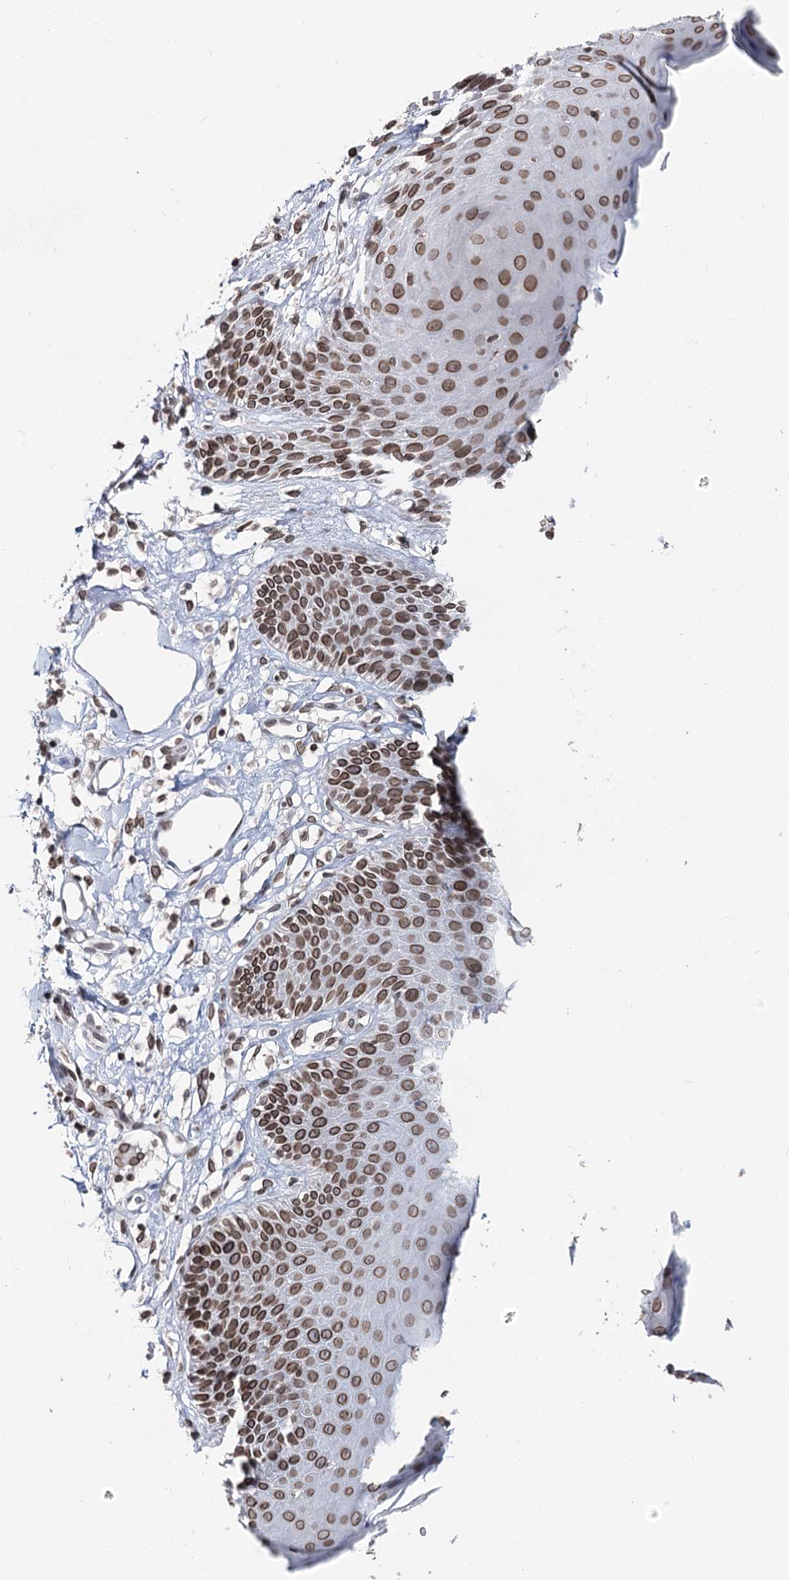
{"staining": {"intensity": "strong", "quantity": ">75%", "location": "cytoplasmic/membranous,nuclear"}, "tissue": "skin", "cell_type": "Epidermal cells", "image_type": "normal", "snomed": [{"axis": "morphology", "description": "Normal tissue, NOS"}, {"axis": "topography", "description": "Vulva"}], "caption": "Human skin stained for a protein (brown) exhibits strong cytoplasmic/membranous,nuclear positive expression in approximately >75% of epidermal cells.", "gene": "KIAA0930", "patient": {"sex": "female", "age": 68}}